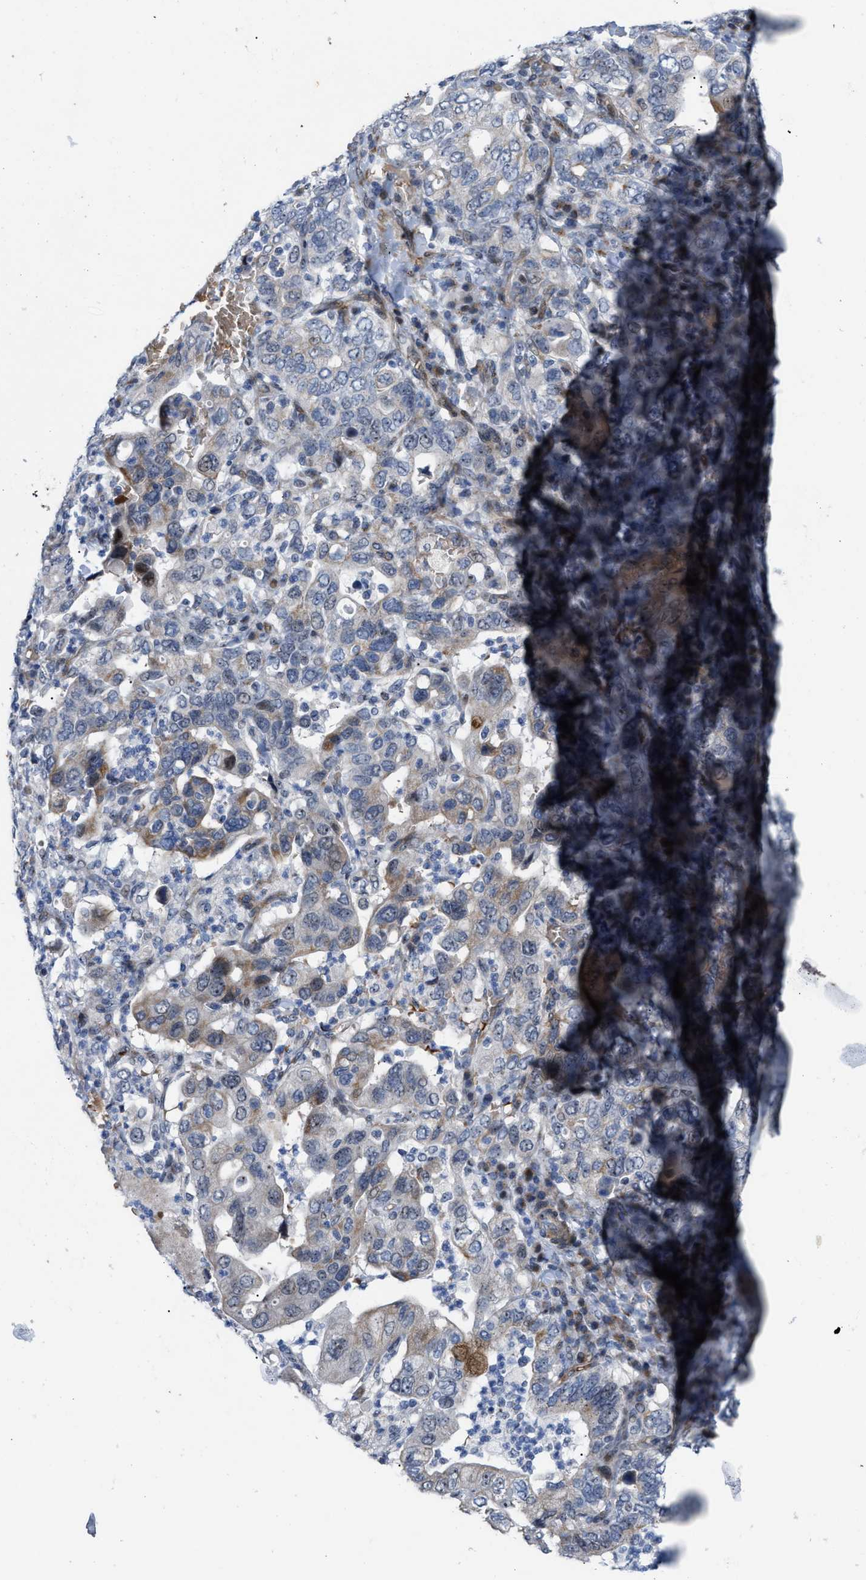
{"staining": {"intensity": "weak", "quantity": "<25%", "location": "cytoplasmic/membranous,nuclear"}, "tissue": "stomach cancer", "cell_type": "Tumor cells", "image_type": "cancer", "snomed": [{"axis": "morphology", "description": "Adenocarcinoma, NOS"}, {"axis": "topography", "description": "Stomach, upper"}], "caption": "Stomach cancer was stained to show a protein in brown. There is no significant expression in tumor cells.", "gene": "POLR1F", "patient": {"sex": "male", "age": 62}}